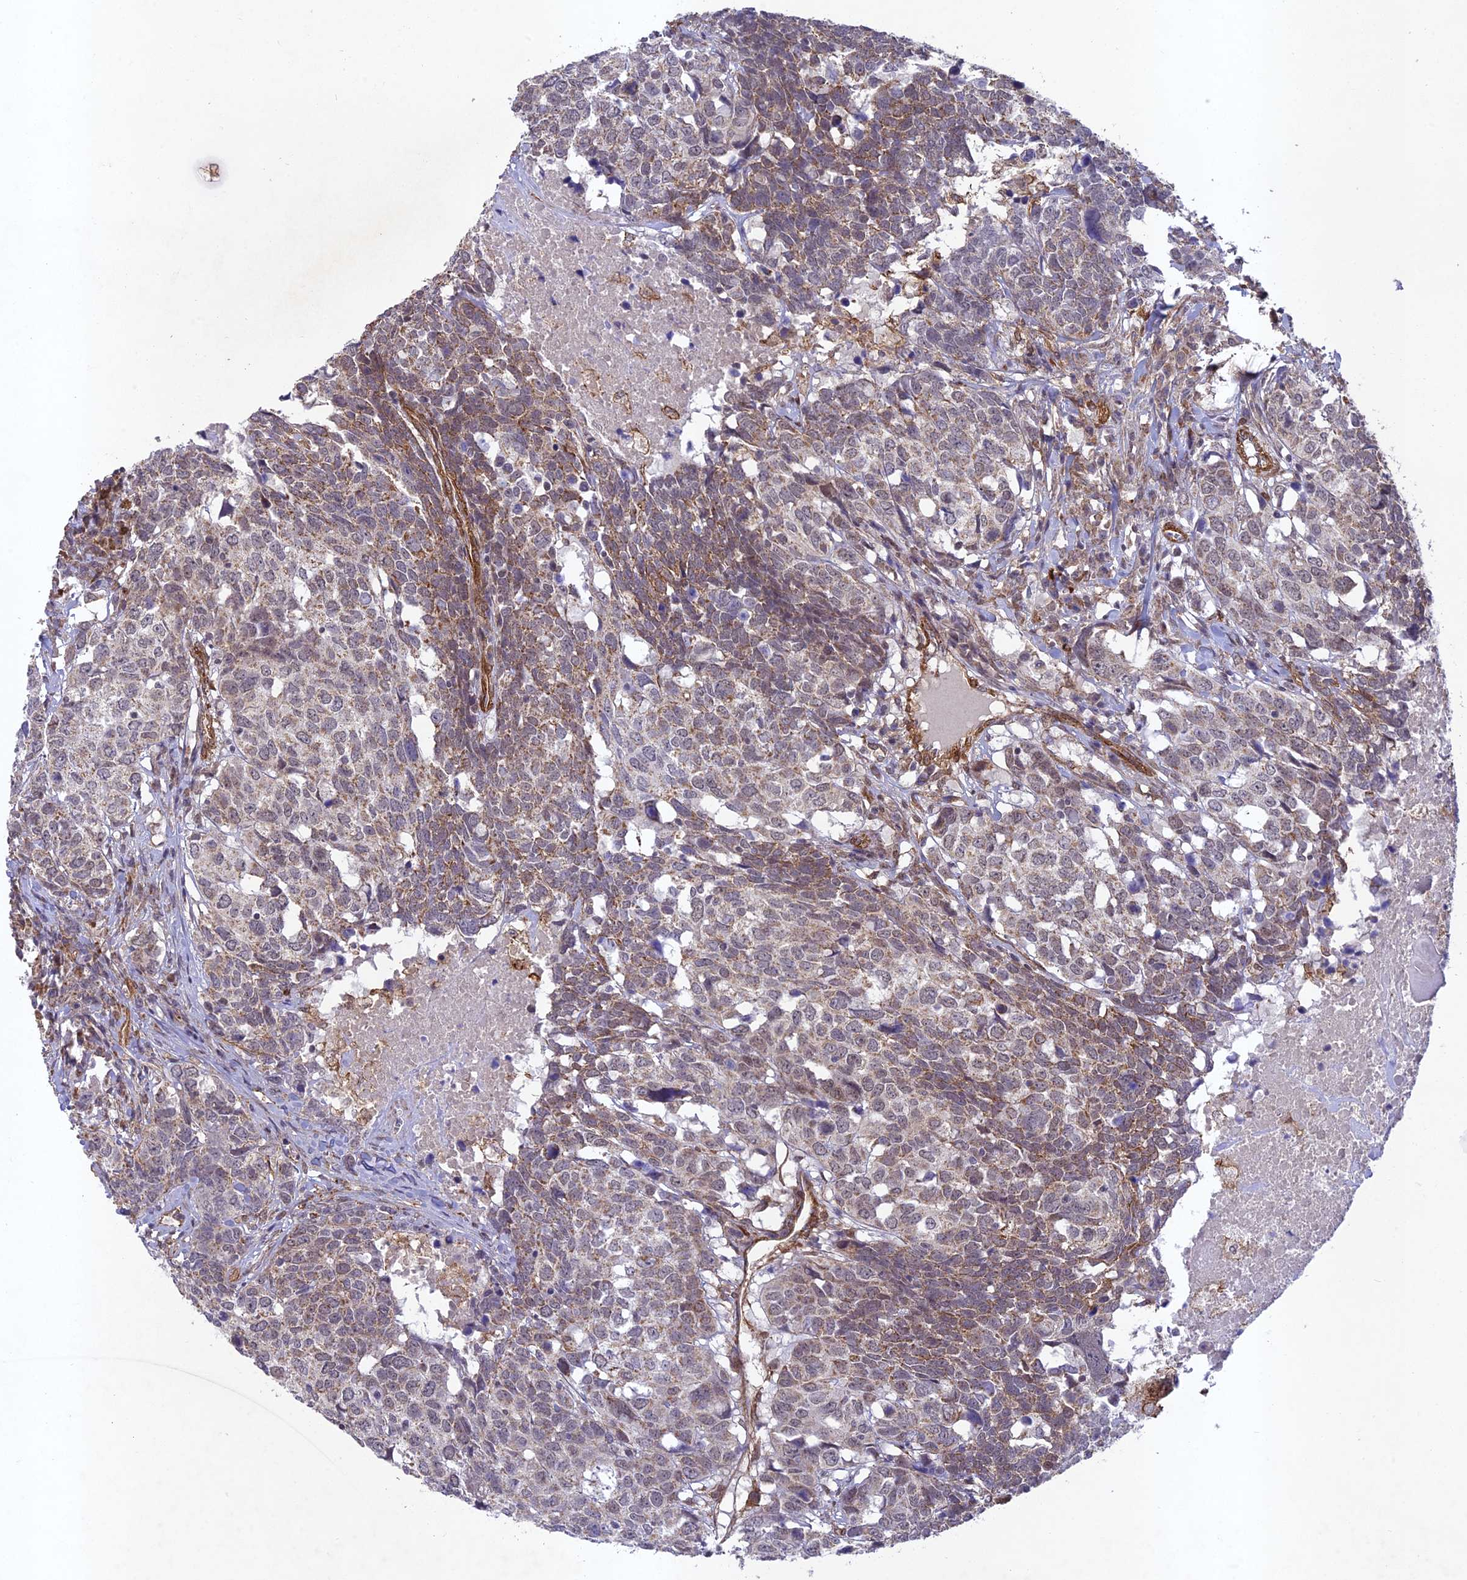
{"staining": {"intensity": "weak", "quantity": "25%-75%", "location": "cytoplasmic/membranous"}, "tissue": "head and neck cancer", "cell_type": "Tumor cells", "image_type": "cancer", "snomed": [{"axis": "morphology", "description": "Squamous cell carcinoma, NOS"}, {"axis": "topography", "description": "Head-Neck"}], "caption": "This image demonstrates immunohistochemistry (IHC) staining of human squamous cell carcinoma (head and neck), with low weak cytoplasmic/membranous positivity in about 25%-75% of tumor cells.", "gene": "TNS1", "patient": {"sex": "male", "age": 66}}